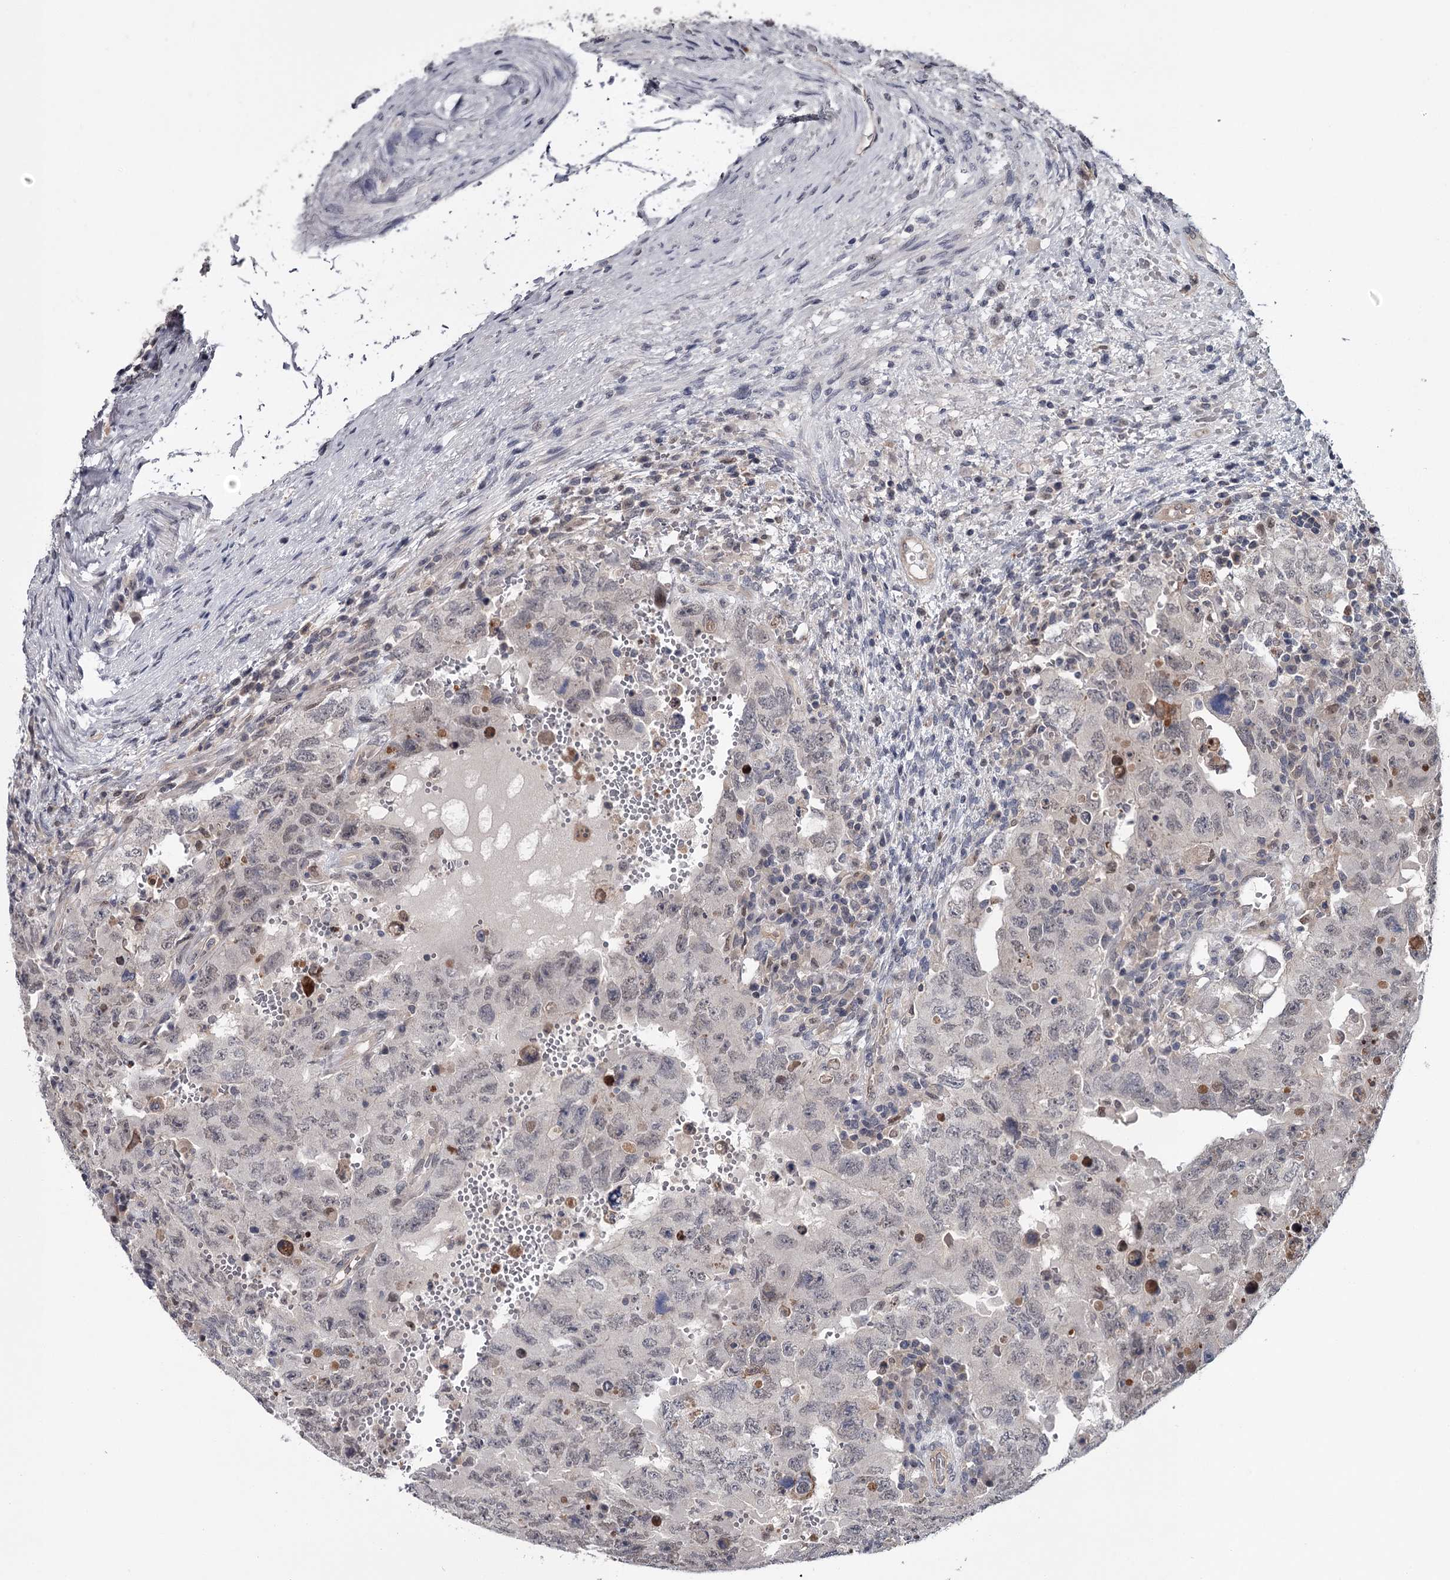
{"staining": {"intensity": "negative", "quantity": "none", "location": "none"}, "tissue": "testis cancer", "cell_type": "Tumor cells", "image_type": "cancer", "snomed": [{"axis": "morphology", "description": "Carcinoma, Embryonal, NOS"}, {"axis": "topography", "description": "Testis"}], "caption": "Human testis embryonal carcinoma stained for a protein using immunohistochemistry (IHC) shows no expression in tumor cells.", "gene": "DAO", "patient": {"sex": "male", "age": 26}}